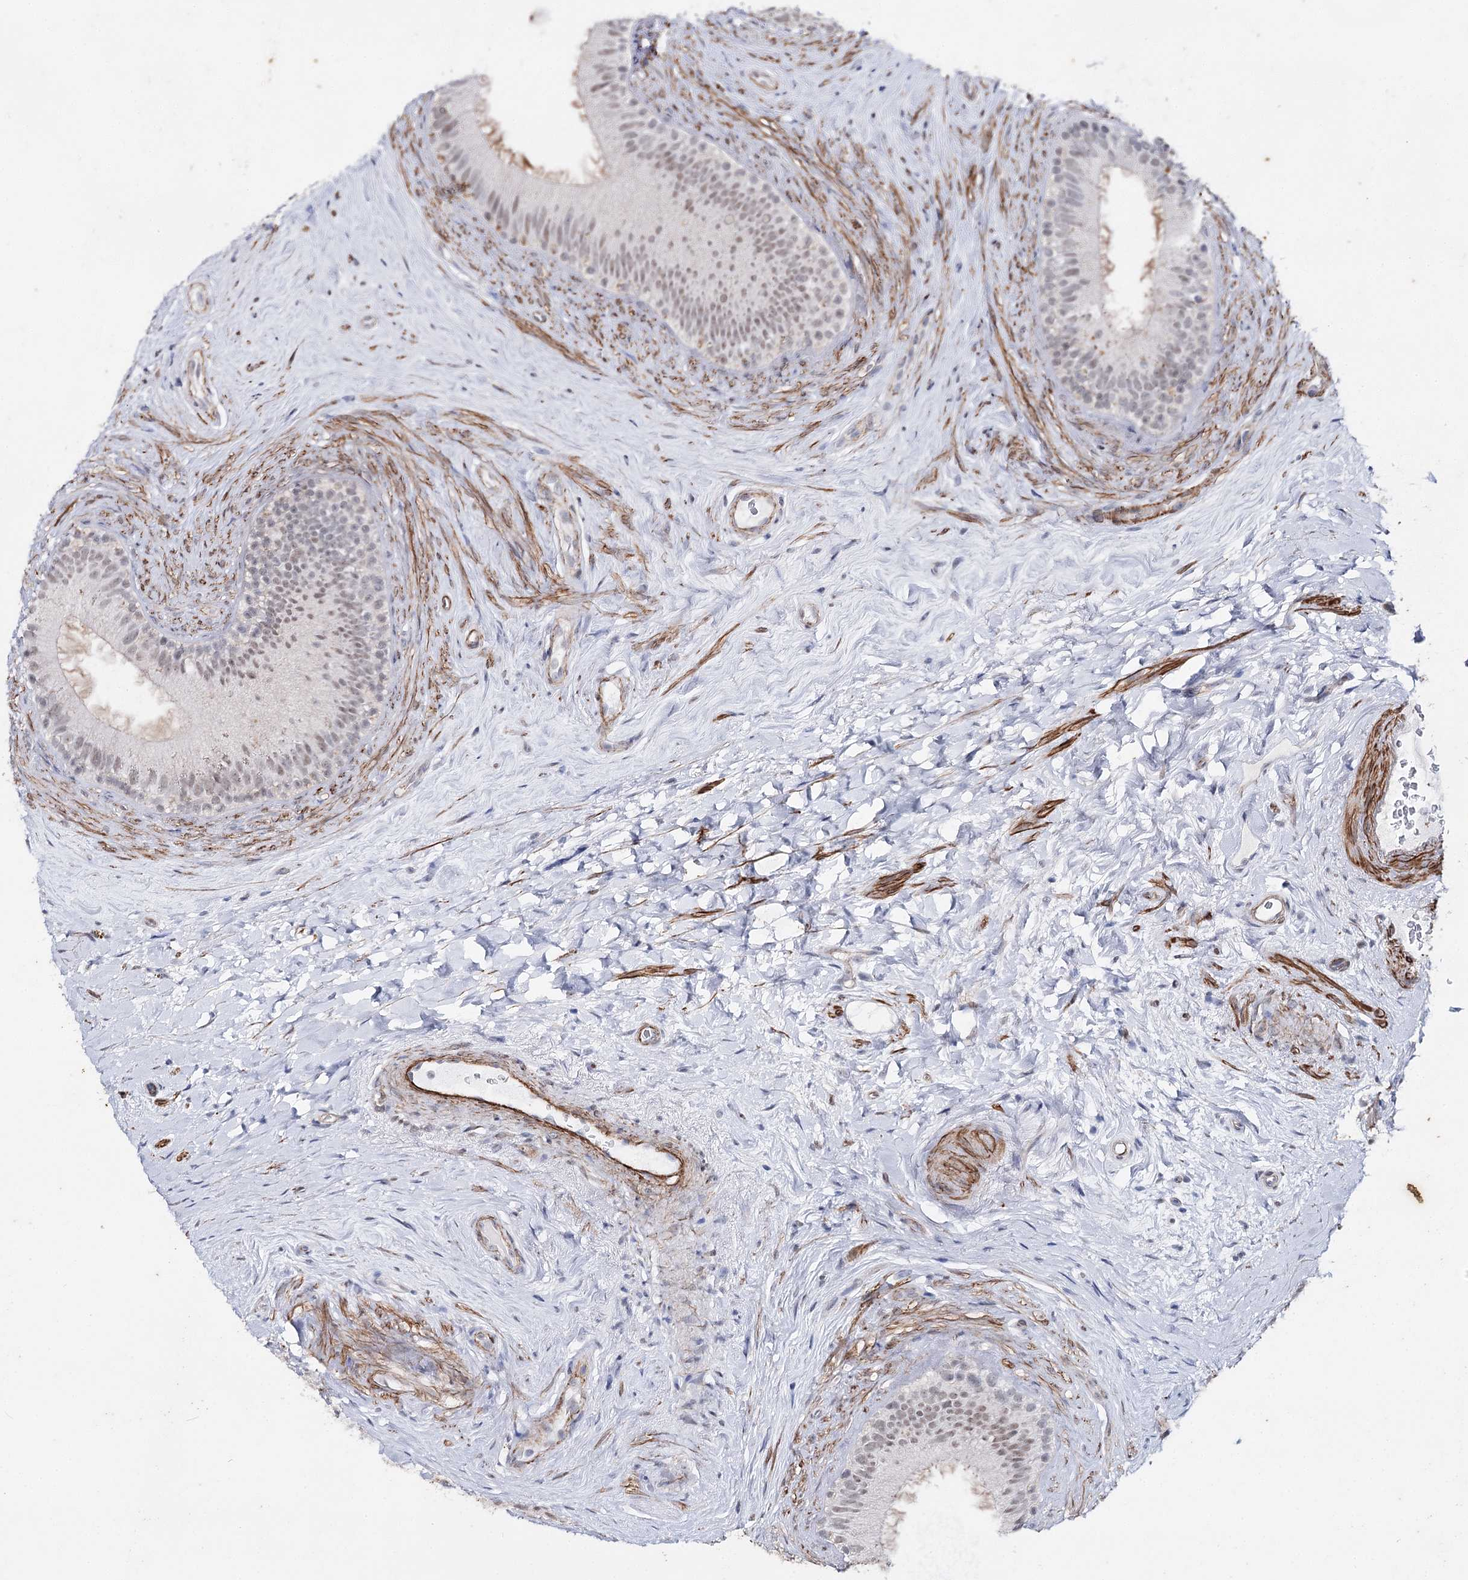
{"staining": {"intensity": "negative", "quantity": "none", "location": "none"}, "tissue": "epididymis", "cell_type": "Glandular cells", "image_type": "normal", "snomed": [{"axis": "morphology", "description": "Normal tissue, NOS"}, {"axis": "topography", "description": "Epididymis"}], "caption": "A high-resolution image shows immunohistochemistry (IHC) staining of unremarkable epididymis, which shows no significant staining in glandular cells.", "gene": "AGXT2", "patient": {"sex": "male", "age": 84}}